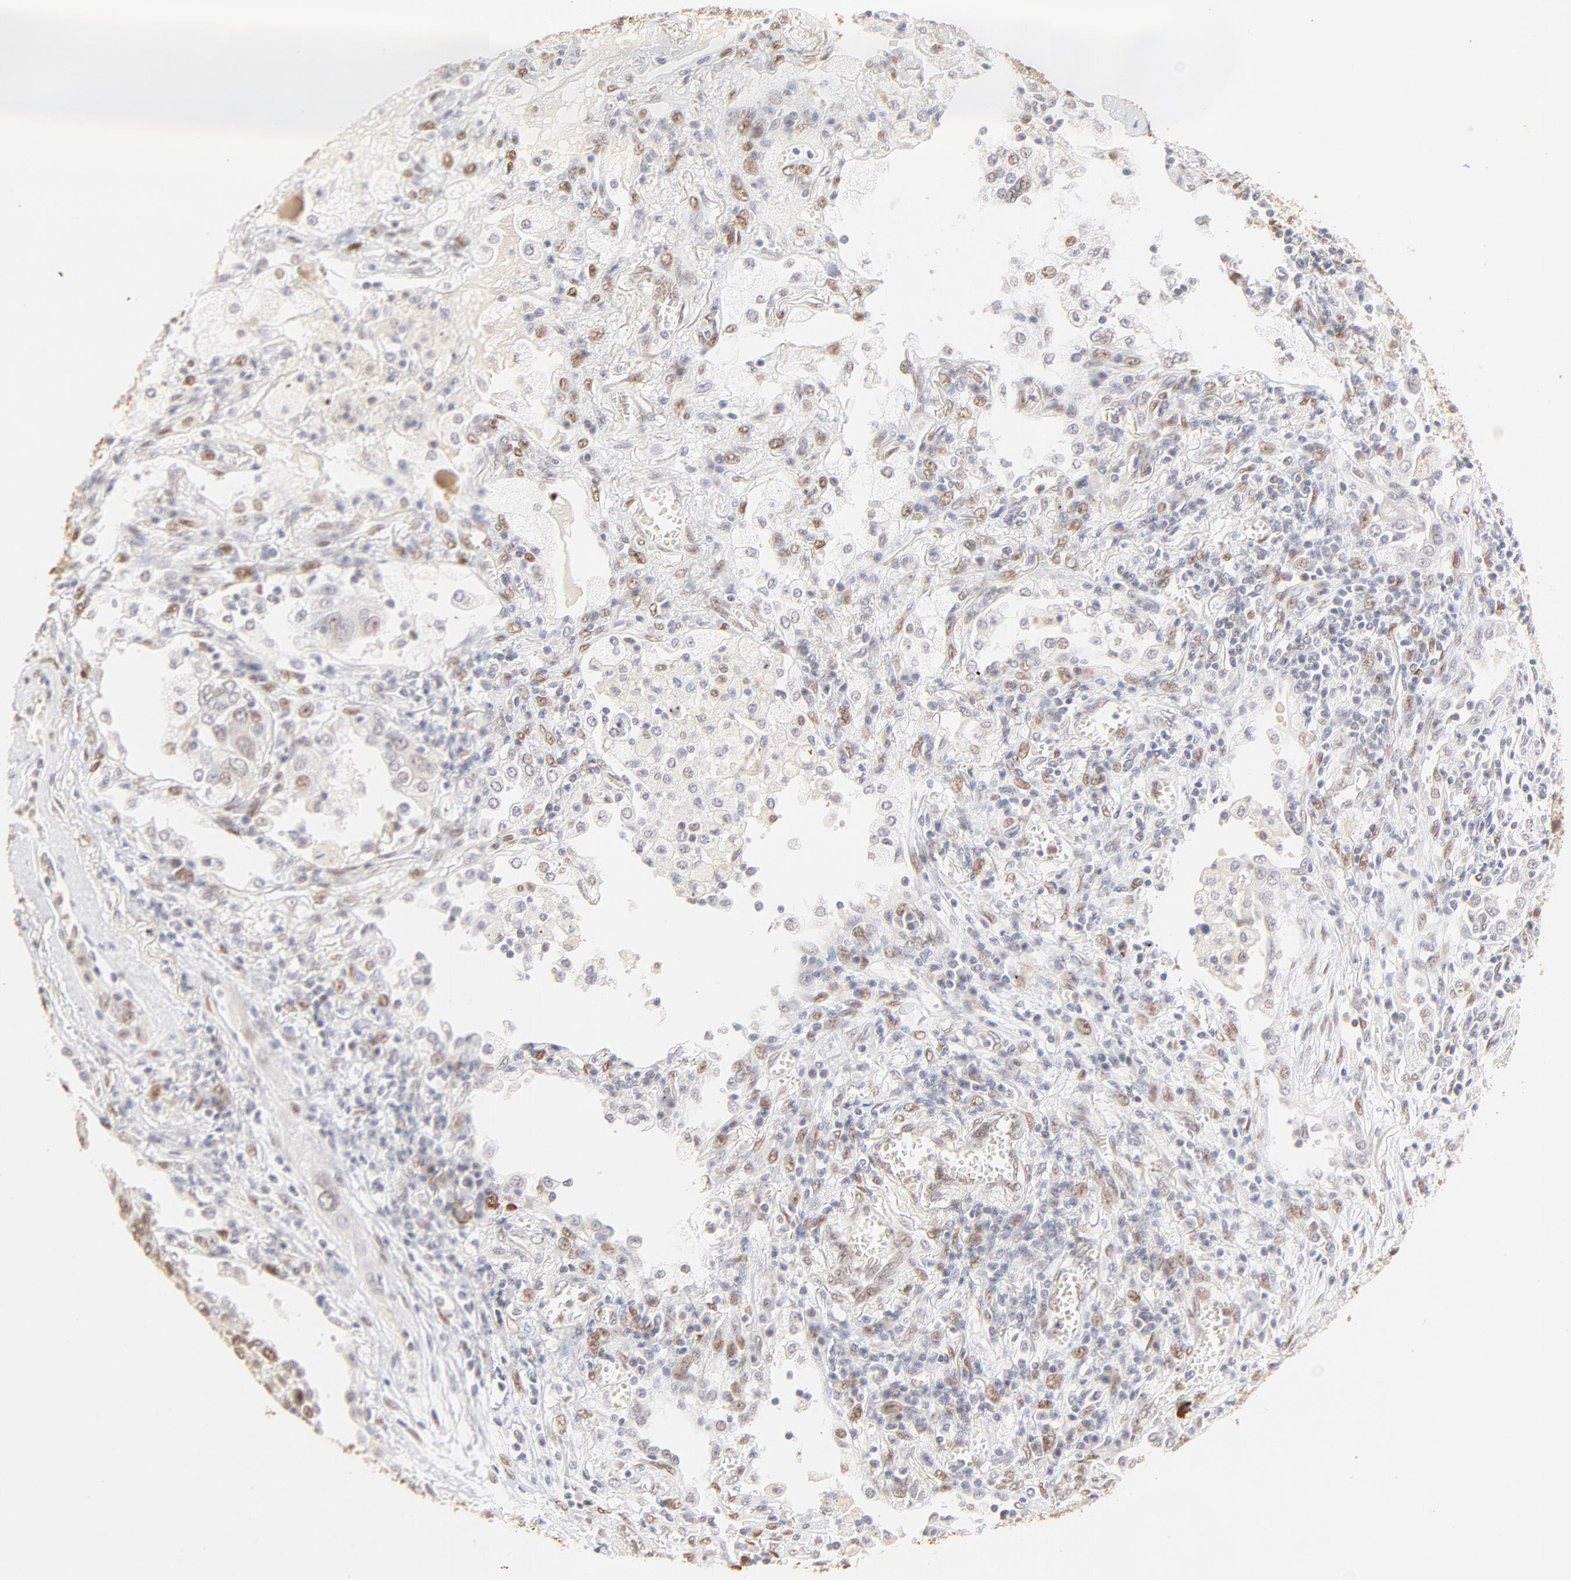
{"staining": {"intensity": "weak", "quantity": "25%-75%", "location": "nuclear"}, "tissue": "lung cancer", "cell_type": "Tumor cells", "image_type": "cancer", "snomed": [{"axis": "morphology", "description": "Squamous cell carcinoma, NOS"}, {"axis": "topography", "description": "Lung"}], "caption": "High-magnification brightfield microscopy of lung cancer stained with DAB (brown) and counterstained with hematoxylin (blue). tumor cells exhibit weak nuclear expression is appreciated in about25%-75% of cells.", "gene": "PBX3", "patient": {"sex": "female", "age": 76}}